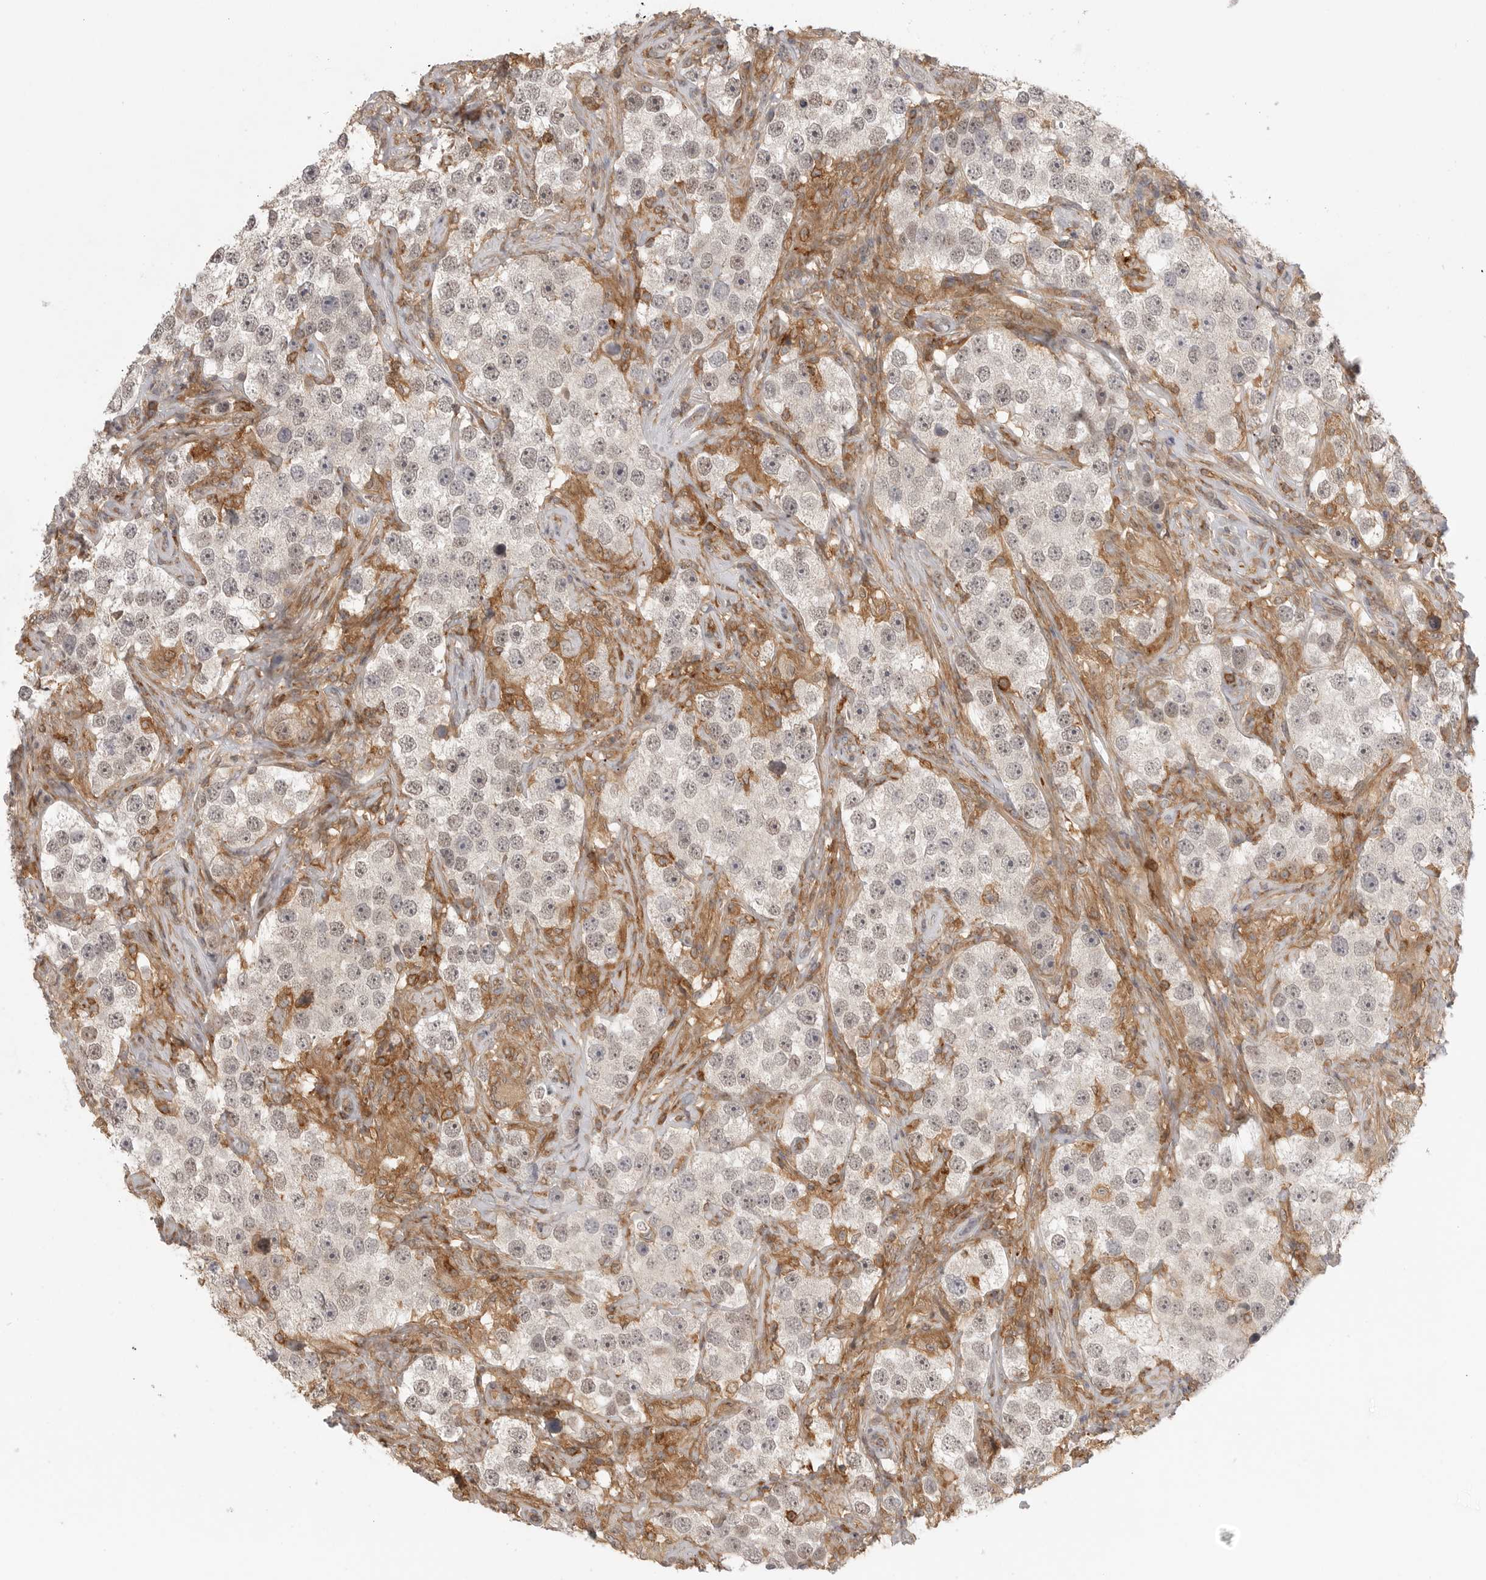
{"staining": {"intensity": "weak", "quantity": "25%-75%", "location": "nuclear"}, "tissue": "testis cancer", "cell_type": "Tumor cells", "image_type": "cancer", "snomed": [{"axis": "morphology", "description": "Seminoma, NOS"}, {"axis": "topography", "description": "Testis"}], "caption": "Tumor cells demonstrate low levels of weak nuclear positivity in about 25%-75% of cells in human testis cancer (seminoma).", "gene": "DBNL", "patient": {"sex": "male", "age": 49}}